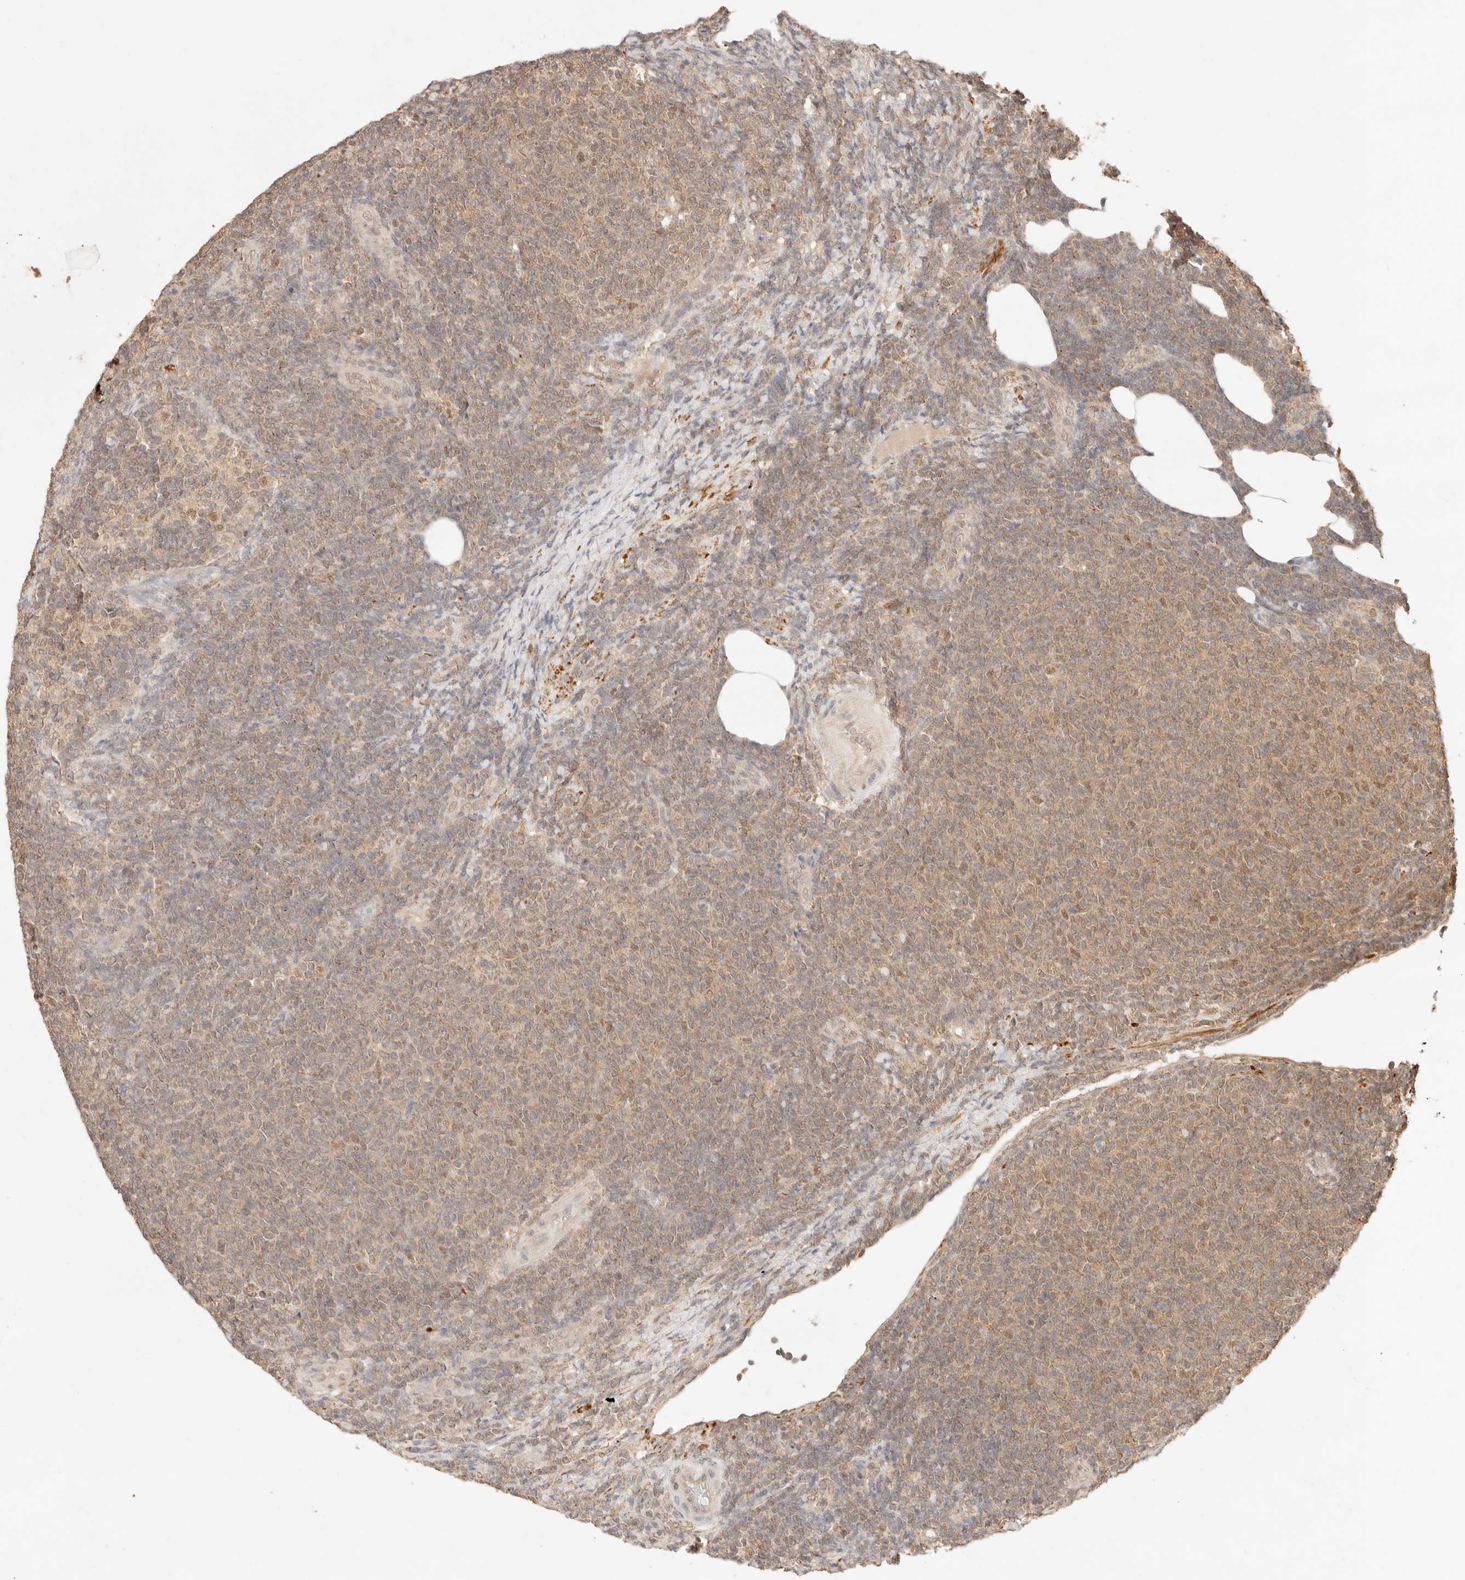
{"staining": {"intensity": "weak", "quantity": ">75%", "location": "cytoplasmic/membranous,nuclear"}, "tissue": "lymphoma", "cell_type": "Tumor cells", "image_type": "cancer", "snomed": [{"axis": "morphology", "description": "Malignant lymphoma, non-Hodgkin's type, Low grade"}, {"axis": "topography", "description": "Lymph node"}], "caption": "Immunohistochemical staining of human lymphoma demonstrates low levels of weak cytoplasmic/membranous and nuclear staining in about >75% of tumor cells.", "gene": "TRIM11", "patient": {"sex": "male", "age": 66}}